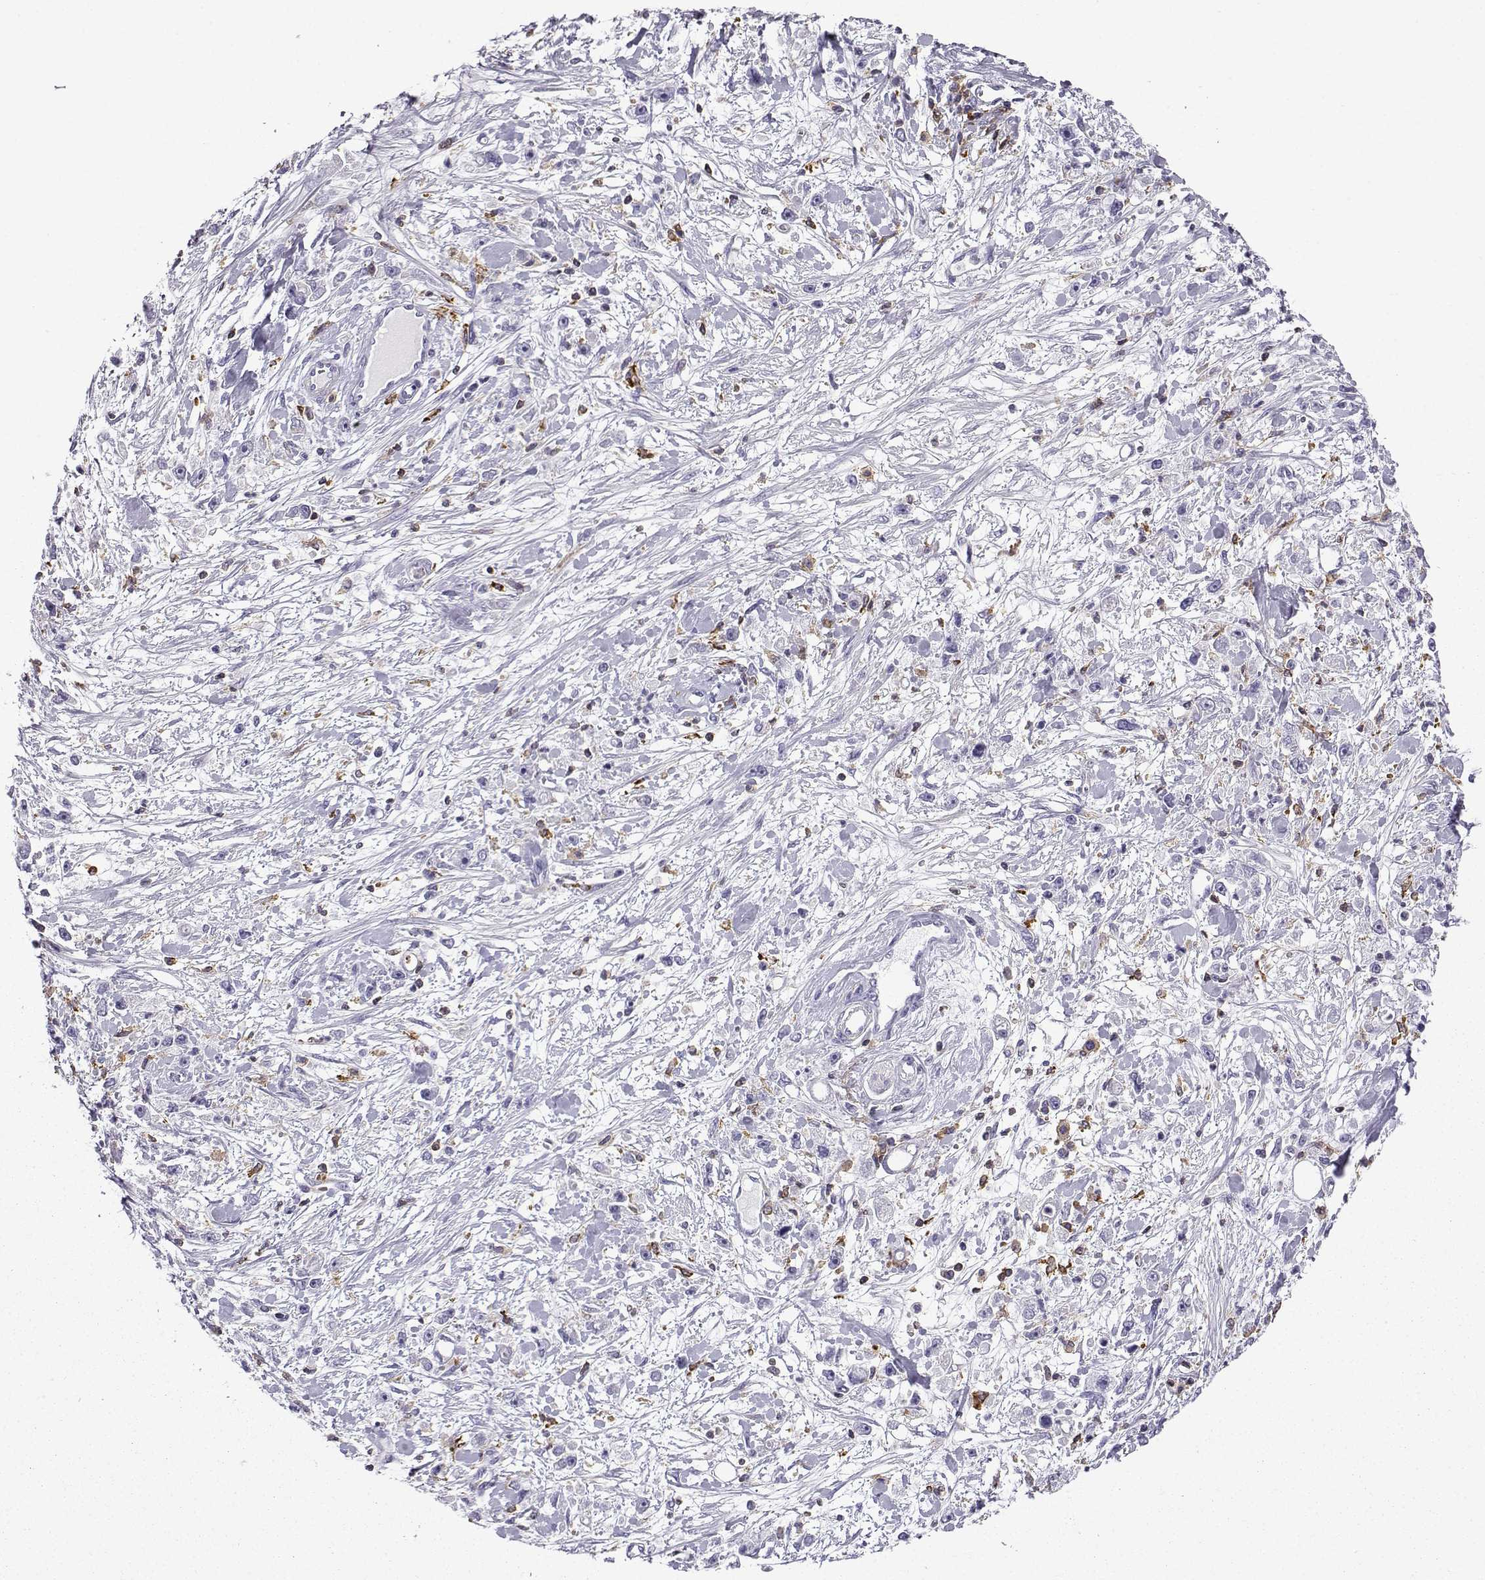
{"staining": {"intensity": "negative", "quantity": "none", "location": "none"}, "tissue": "stomach cancer", "cell_type": "Tumor cells", "image_type": "cancer", "snomed": [{"axis": "morphology", "description": "Adenocarcinoma, NOS"}, {"axis": "topography", "description": "Stomach"}], "caption": "Tumor cells show no significant expression in adenocarcinoma (stomach).", "gene": "DOCK10", "patient": {"sex": "female", "age": 59}}